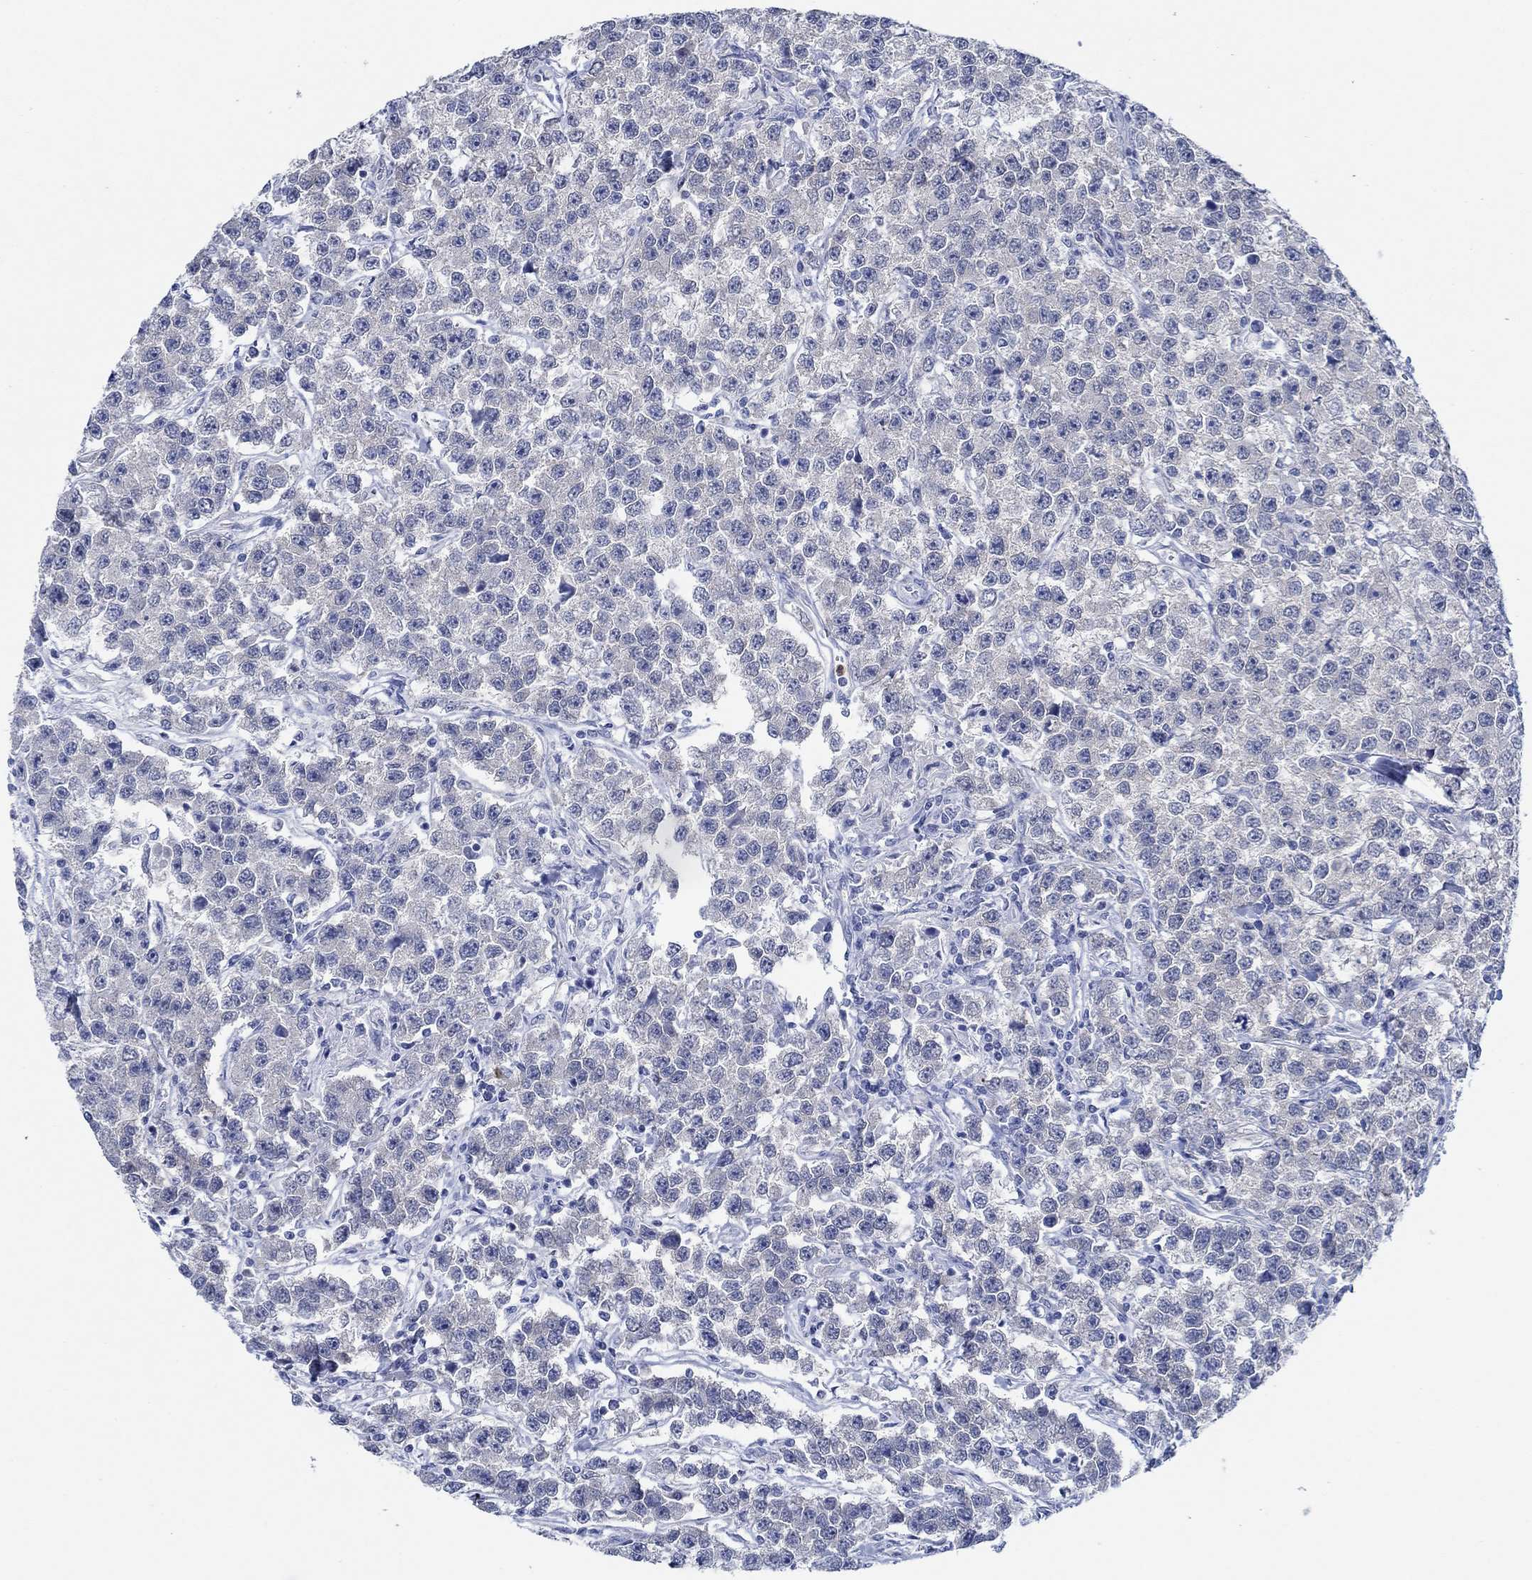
{"staining": {"intensity": "negative", "quantity": "none", "location": "none"}, "tissue": "testis cancer", "cell_type": "Tumor cells", "image_type": "cancer", "snomed": [{"axis": "morphology", "description": "Seminoma, NOS"}, {"axis": "topography", "description": "Testis"}], "caption": "An image of human testis seminoma is negative for staining in tumor cells.", "gene": "ZNF671", "patient": {"sex": "male", "age": 59}}